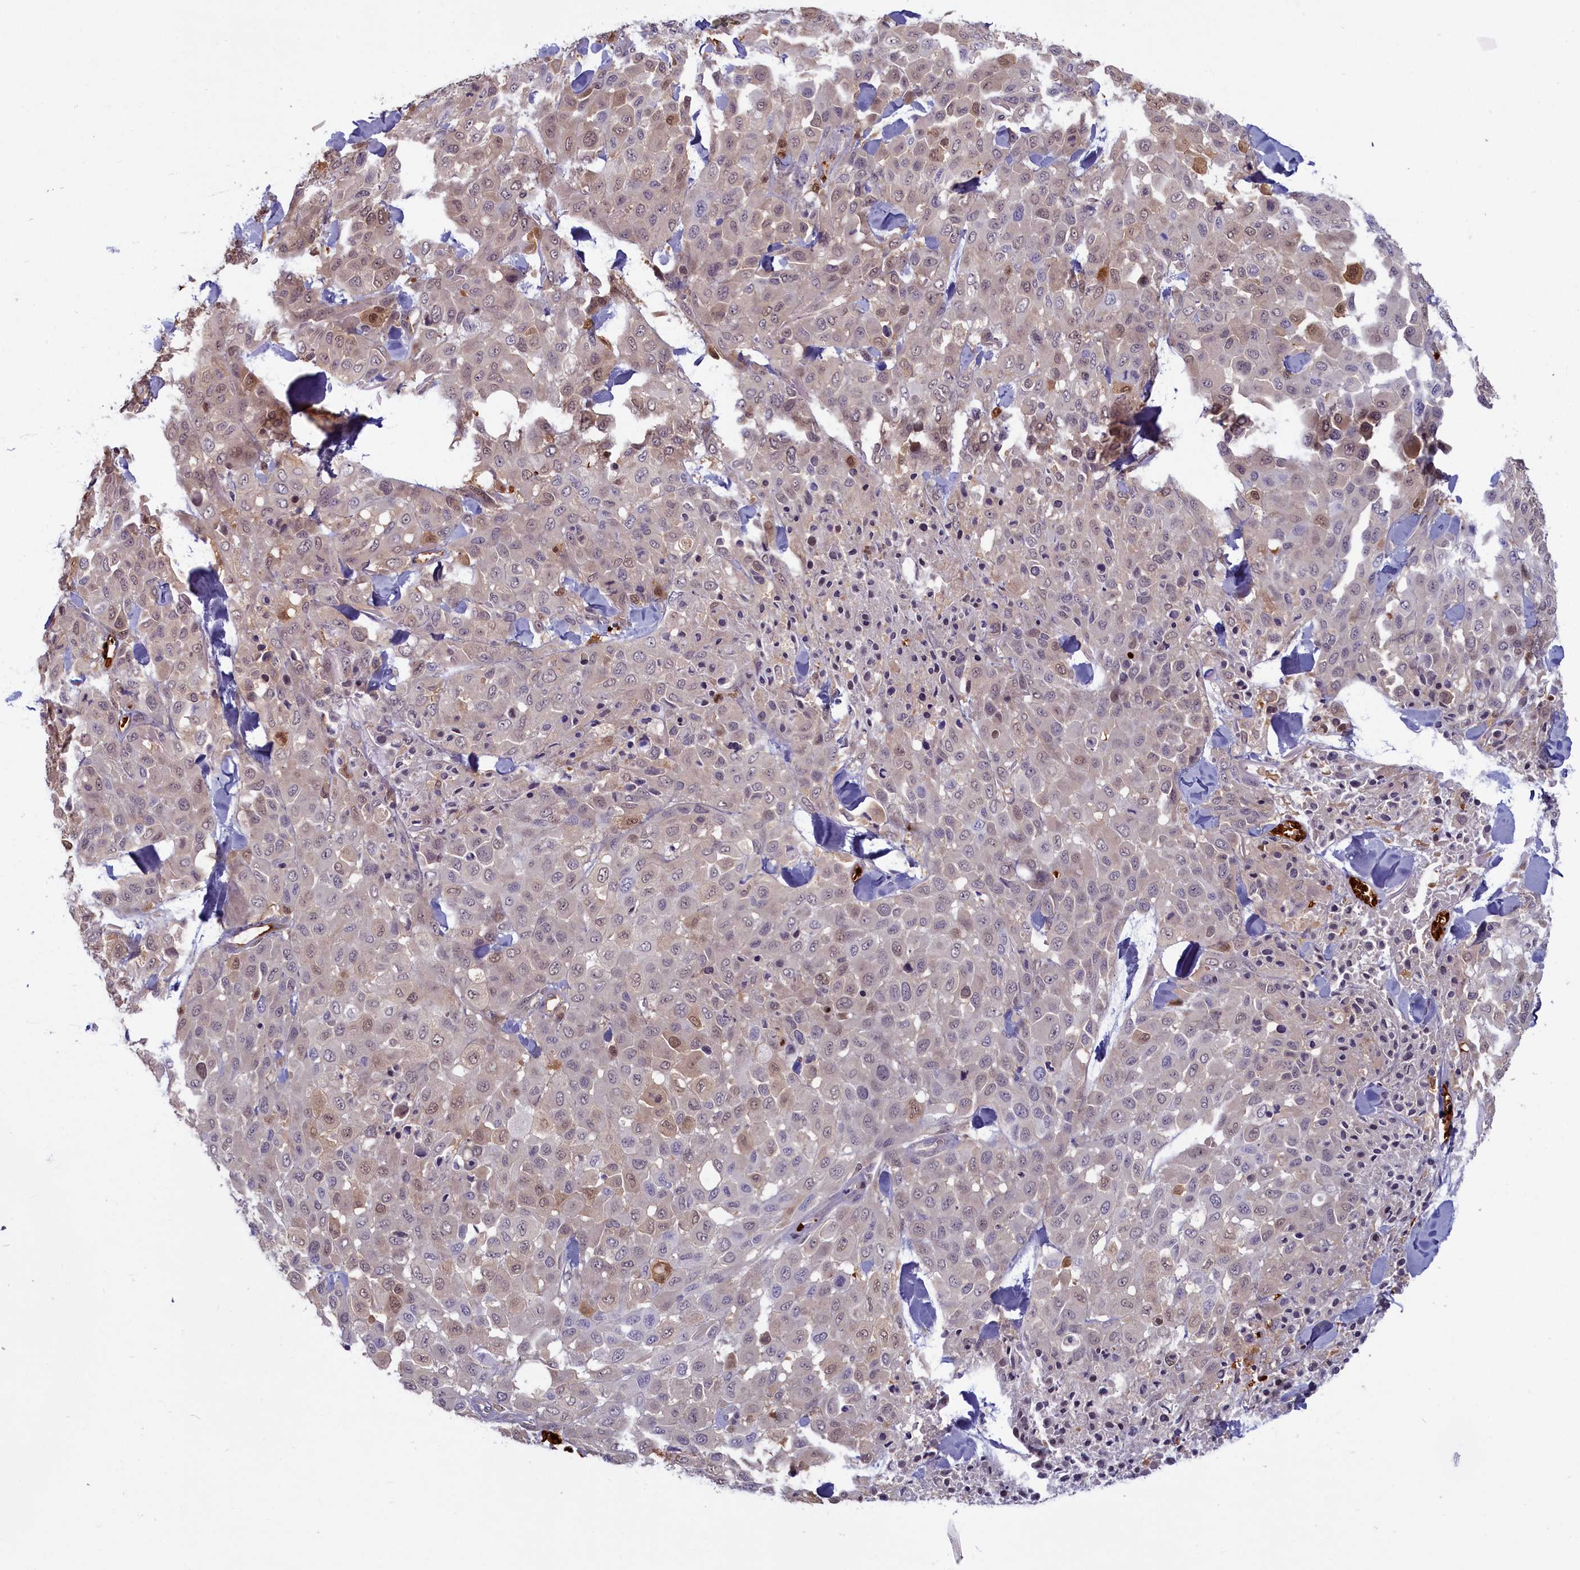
{"staining": {"intensity": "weak", "quantity": "25%-75%", "location": "nuclear"}, "tissue": "melanoma", "cell_type": "Tumor cells", "image_type": "cancer", "snomed": [{"axis": "morphology", "description": "Malignant melanoma, Metastatic site"}, {"axis": "topography", "description": "Skin"}], "caption": "Malignant melanoma (metastatic site) stained with a brown dye demonstrates weak nuclear positive positivity in approximately 25%-75% of tumor cells.", "gene": "BLVRB", "patient": {"sex": "female", "age": 81}}